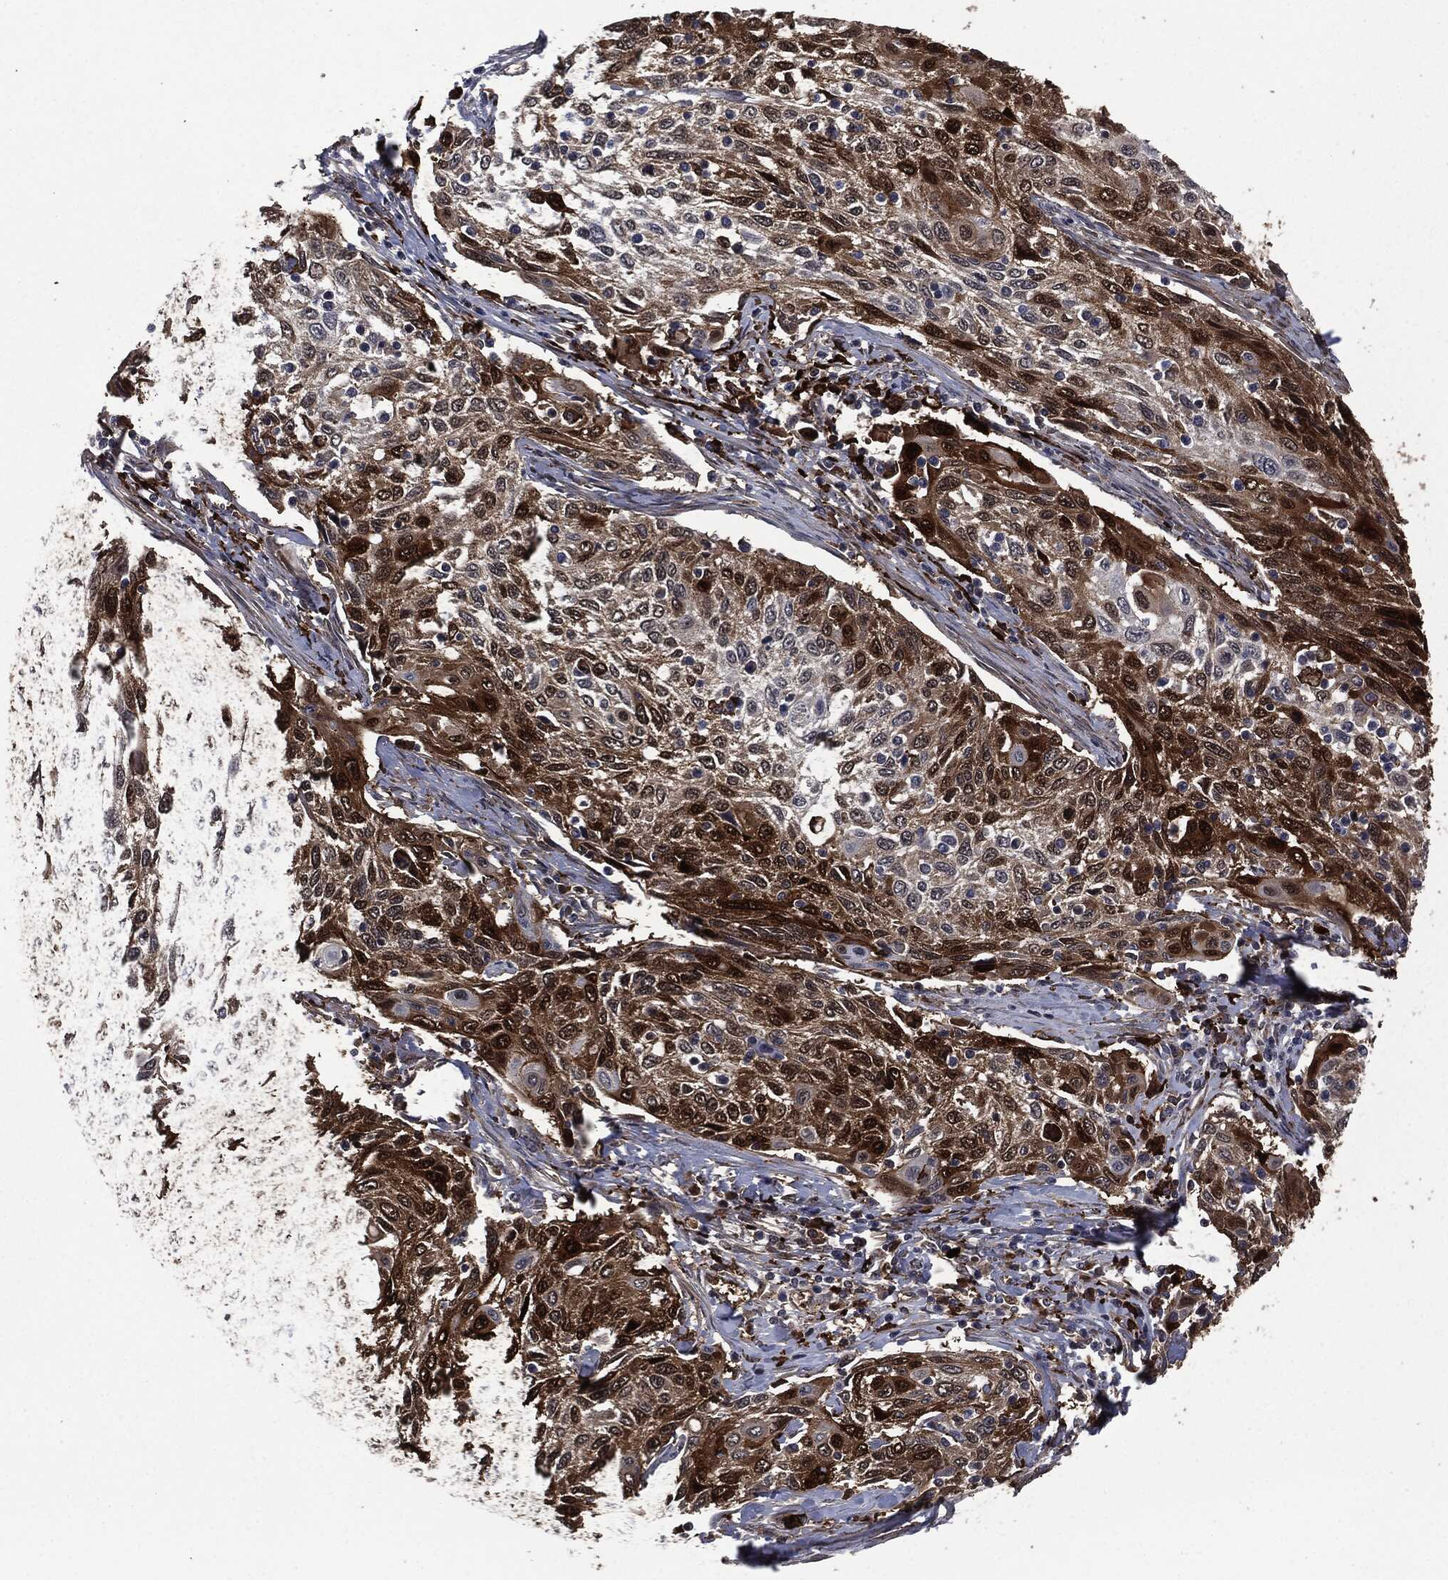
{"staining": {"intensity": "strong", "quantity": "25%-75%", "location": "cytoplasmic/membranous"}, "tissue": "cervical cancer", "cell_type": "Tumor cells", "image_type": "cancer", "snomed": [{"axis": "morphology", "description": "Squamous cell carcinoma, NOS"}, {"axis": "topography", "description": "Cervix"}], "caption": "IHC image of human cervical cancer (squamous cell carcinoma) stained for a protein (brown), which shows high levels of strong cytoplasmic/membranous staining in approximately 25%-75% of tumor cells.", "gene": "CRABP2", "patient": {"sex": "female", "age": 70}}